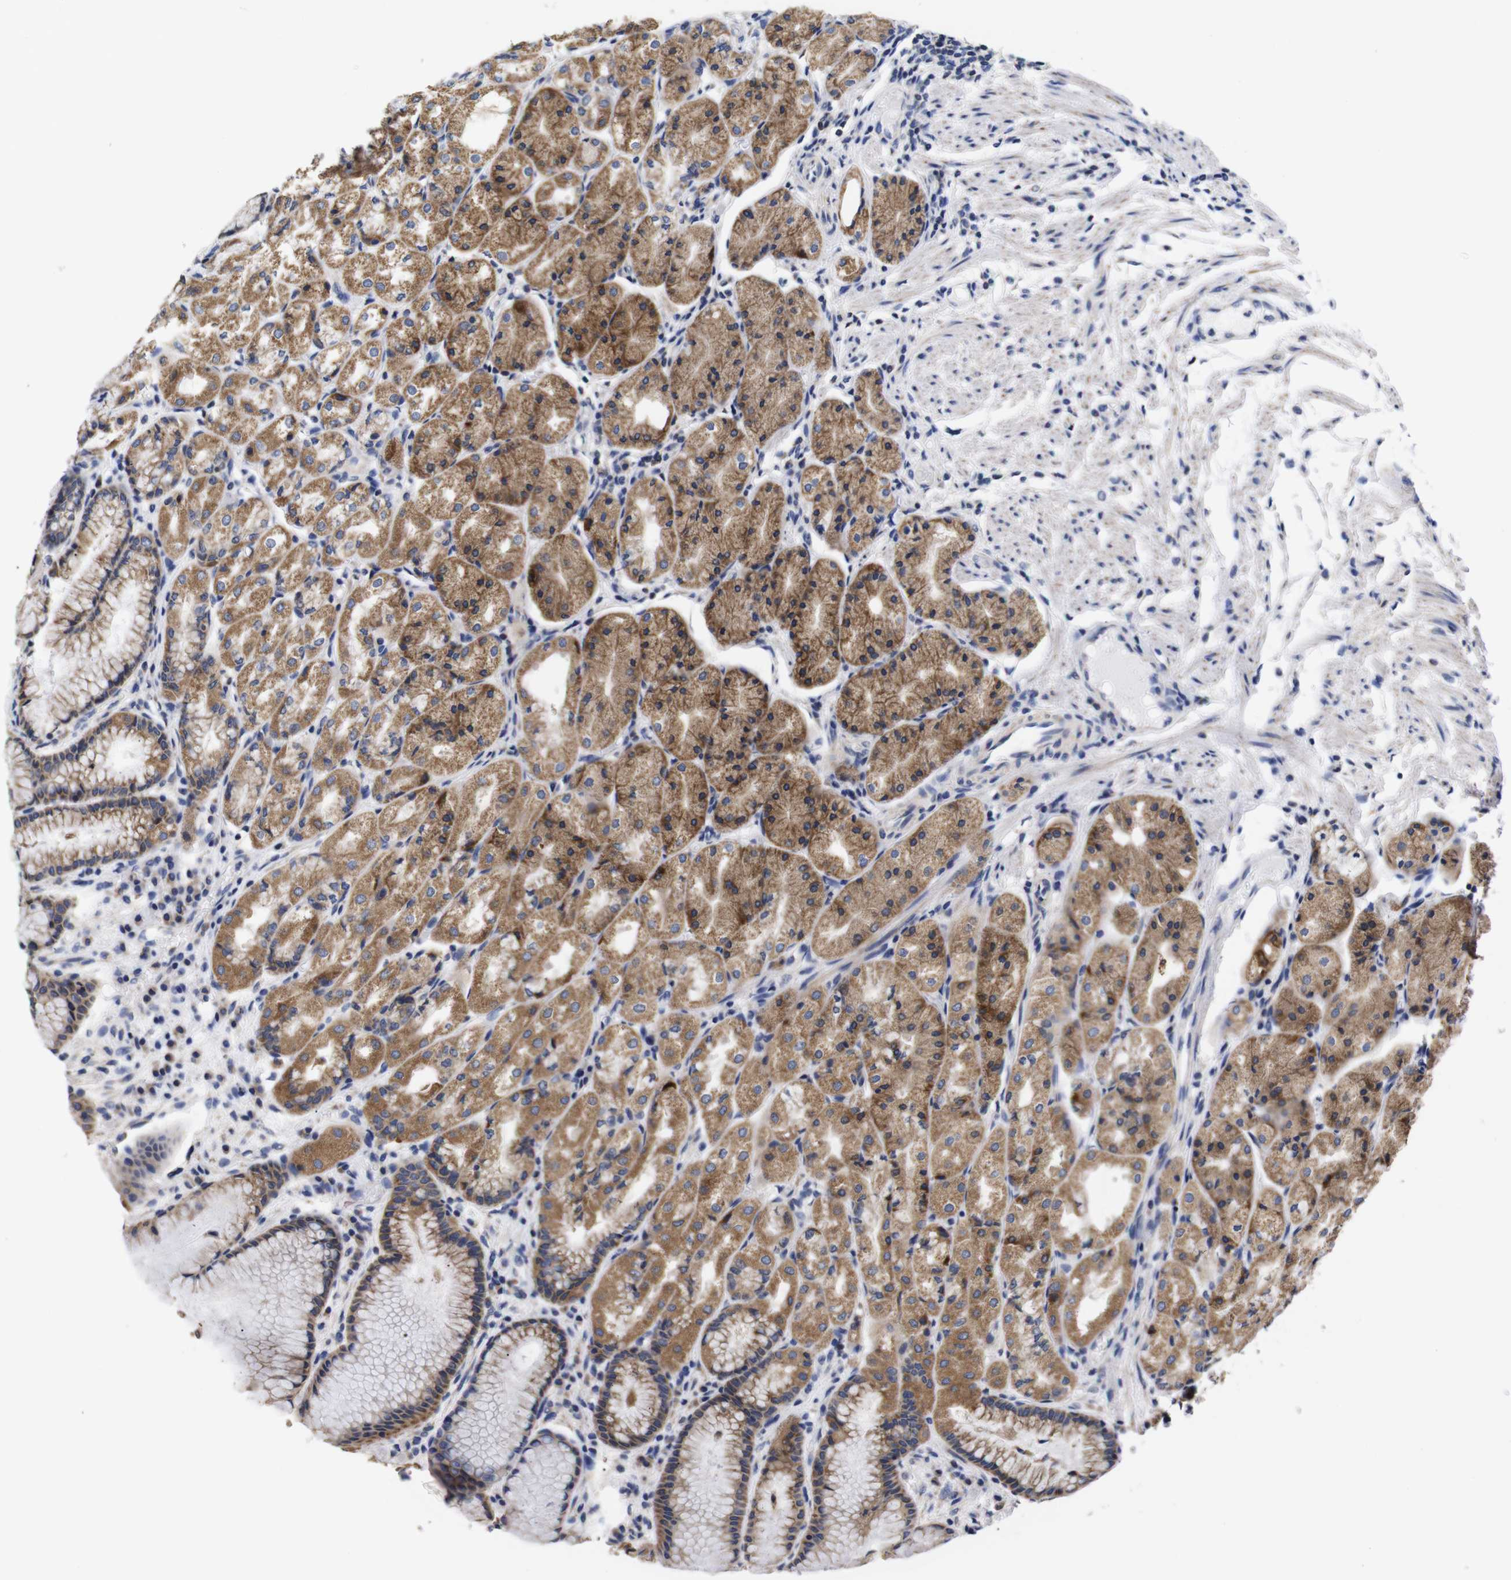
{"staining": {"intensity": "moderate", "quantity": ">75%", "location": "cytoplasmic/membranous"}, "tissue": "stomach", "cell_type": "Glandular cells", "image_type": "normal", "snomed": [{"axis": "morphology", "description": "Normal tissue, NOS"}, {"axis": "topography", "description": "Stomach, upper"}], "caption": "Stomach stained for a protein demonstrates moderate cytoplasmic/membranous positivity in glandular cells. Nuclei are stained in blue.", "gene": "OPN3", "patient": {"sex": "male", "age": 72}}